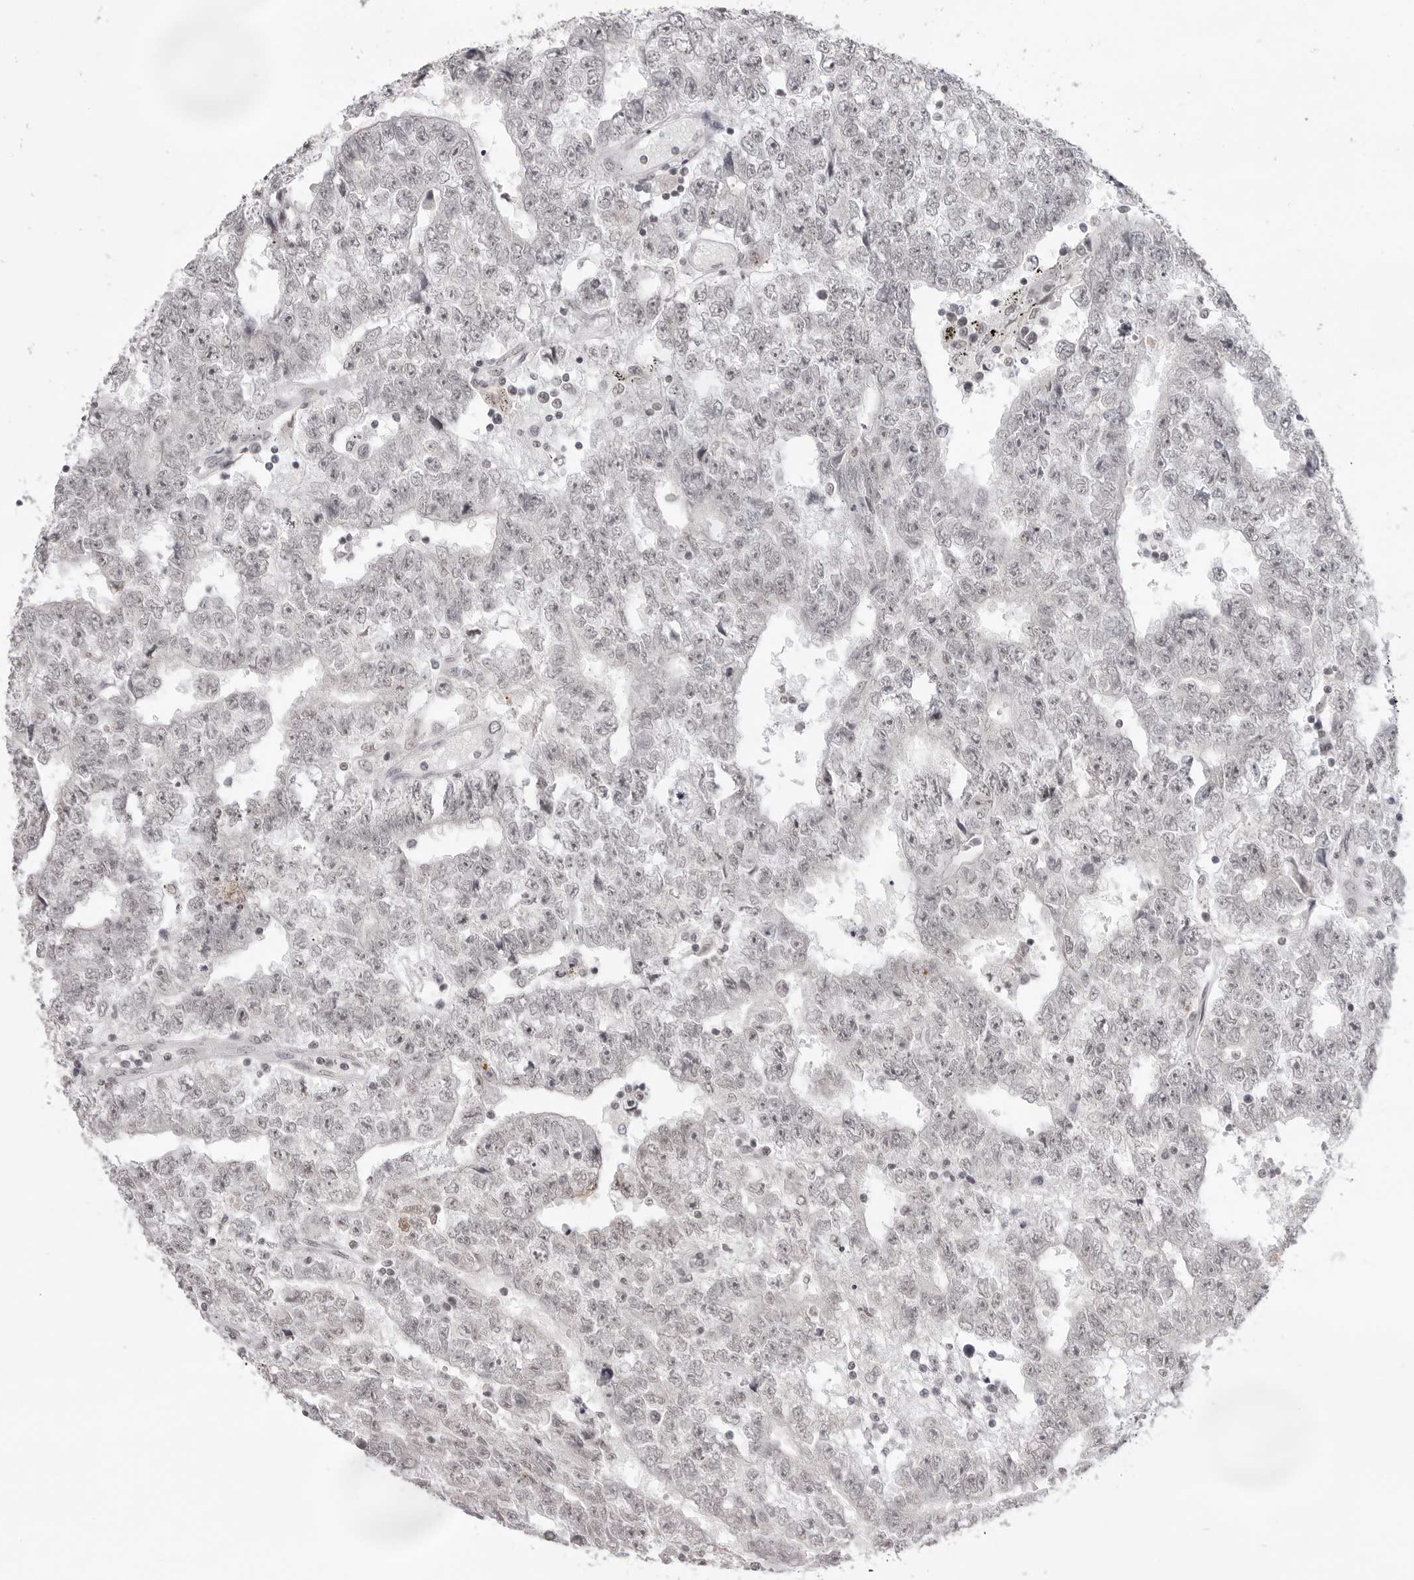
{"staining": {"intensity": "negative", "quantity": "none", "location": "none"}, "tissue": "testis cancer", "cell_type": "Tumor cells", "image_type": "cancer", "snomed": [{"axis": "morphology", "description": "Carcinoma, Embryonal, NOS"}, {"axis": "topography", "description": "Testis"}], "caption": "There is no significant positivity in tumor cells of testis cancer (embryonal carcinoma).", "gene": "NTM", "patient": {"sex": "male", "age": 25}}